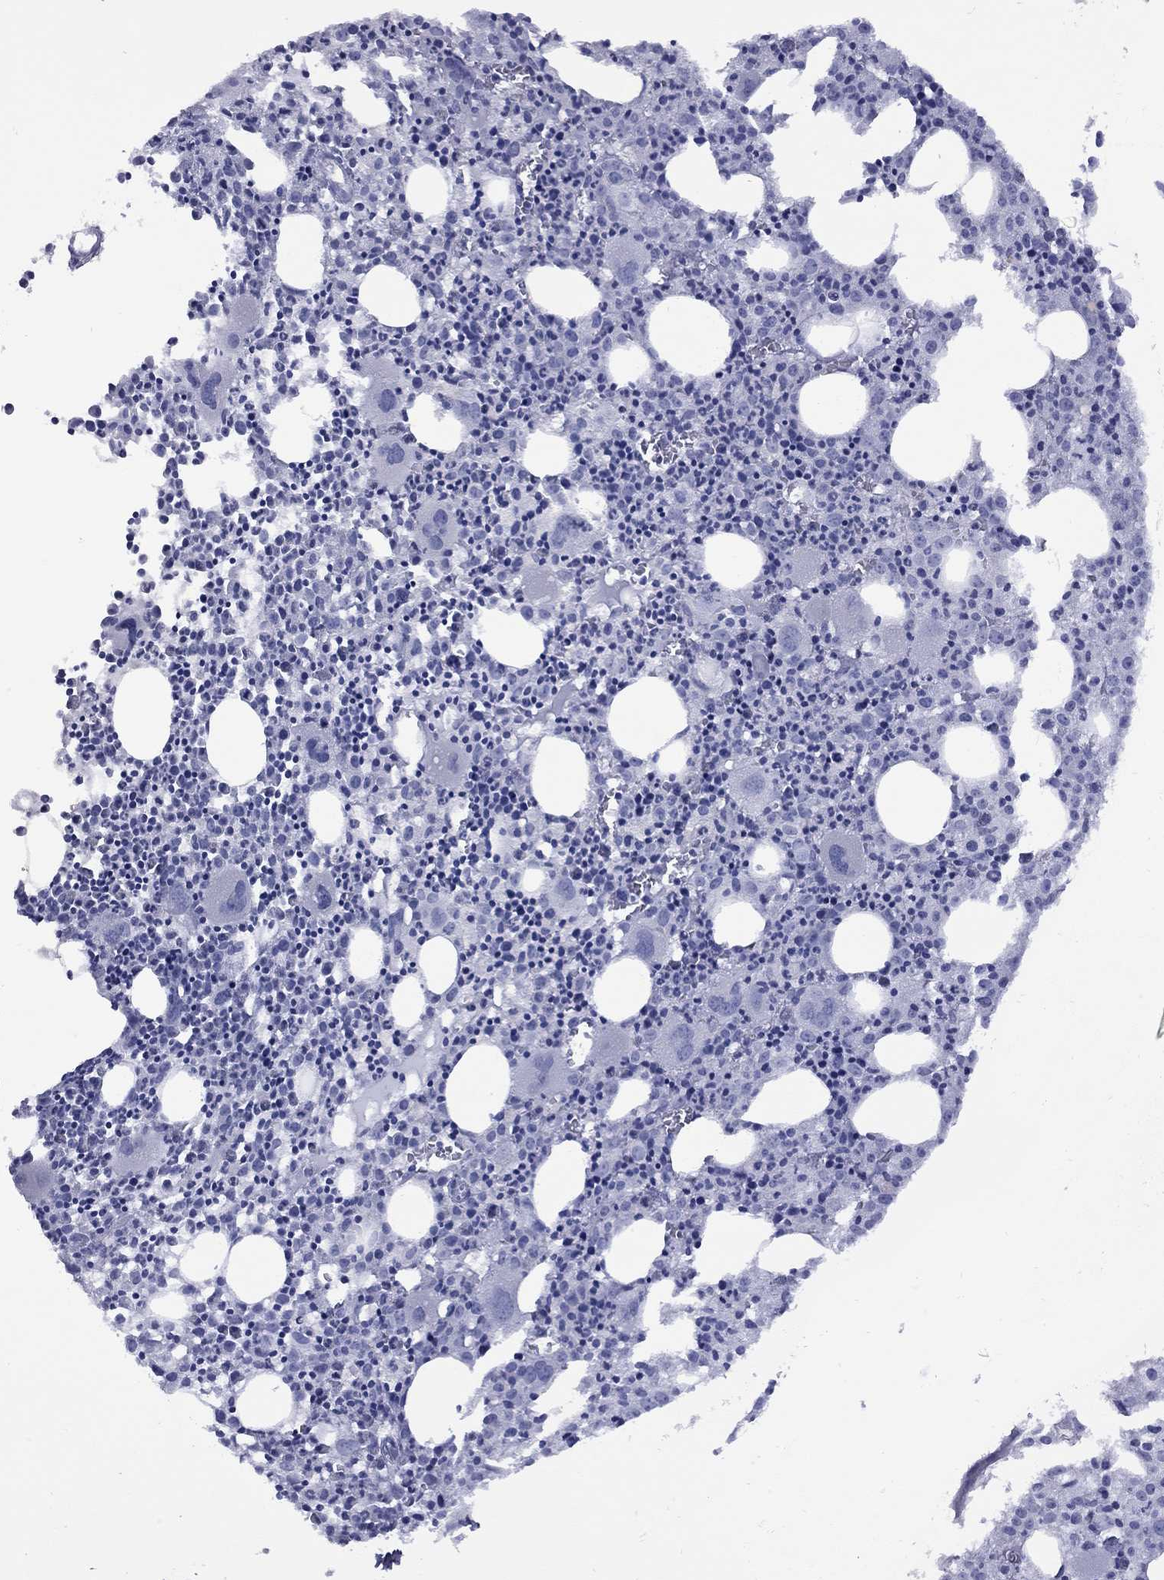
{"staining": {"intensity": "negative", "quantity": "none", "location": "none"}, "tissue": "bone marrow", "cell_type": "Hematopoietic cells", "image_type": "normal", "snomed": [{"axis": "morphology", "description": "Normal tissue, NOS"}, {"axis": "morphology", "description": "Inflammation, NOS"}, {"axis": "topography", "description": "Bone marrow"}], "caption": "A histopathology image of bone marrow stained for a protein displays no brown staining in hematopoietic cells. (Immunohistochemistry (ihc), brightfield microscopy, high magnification).", "gene": "EPPIN", "patient": {"sex": "male", "age": 3}}